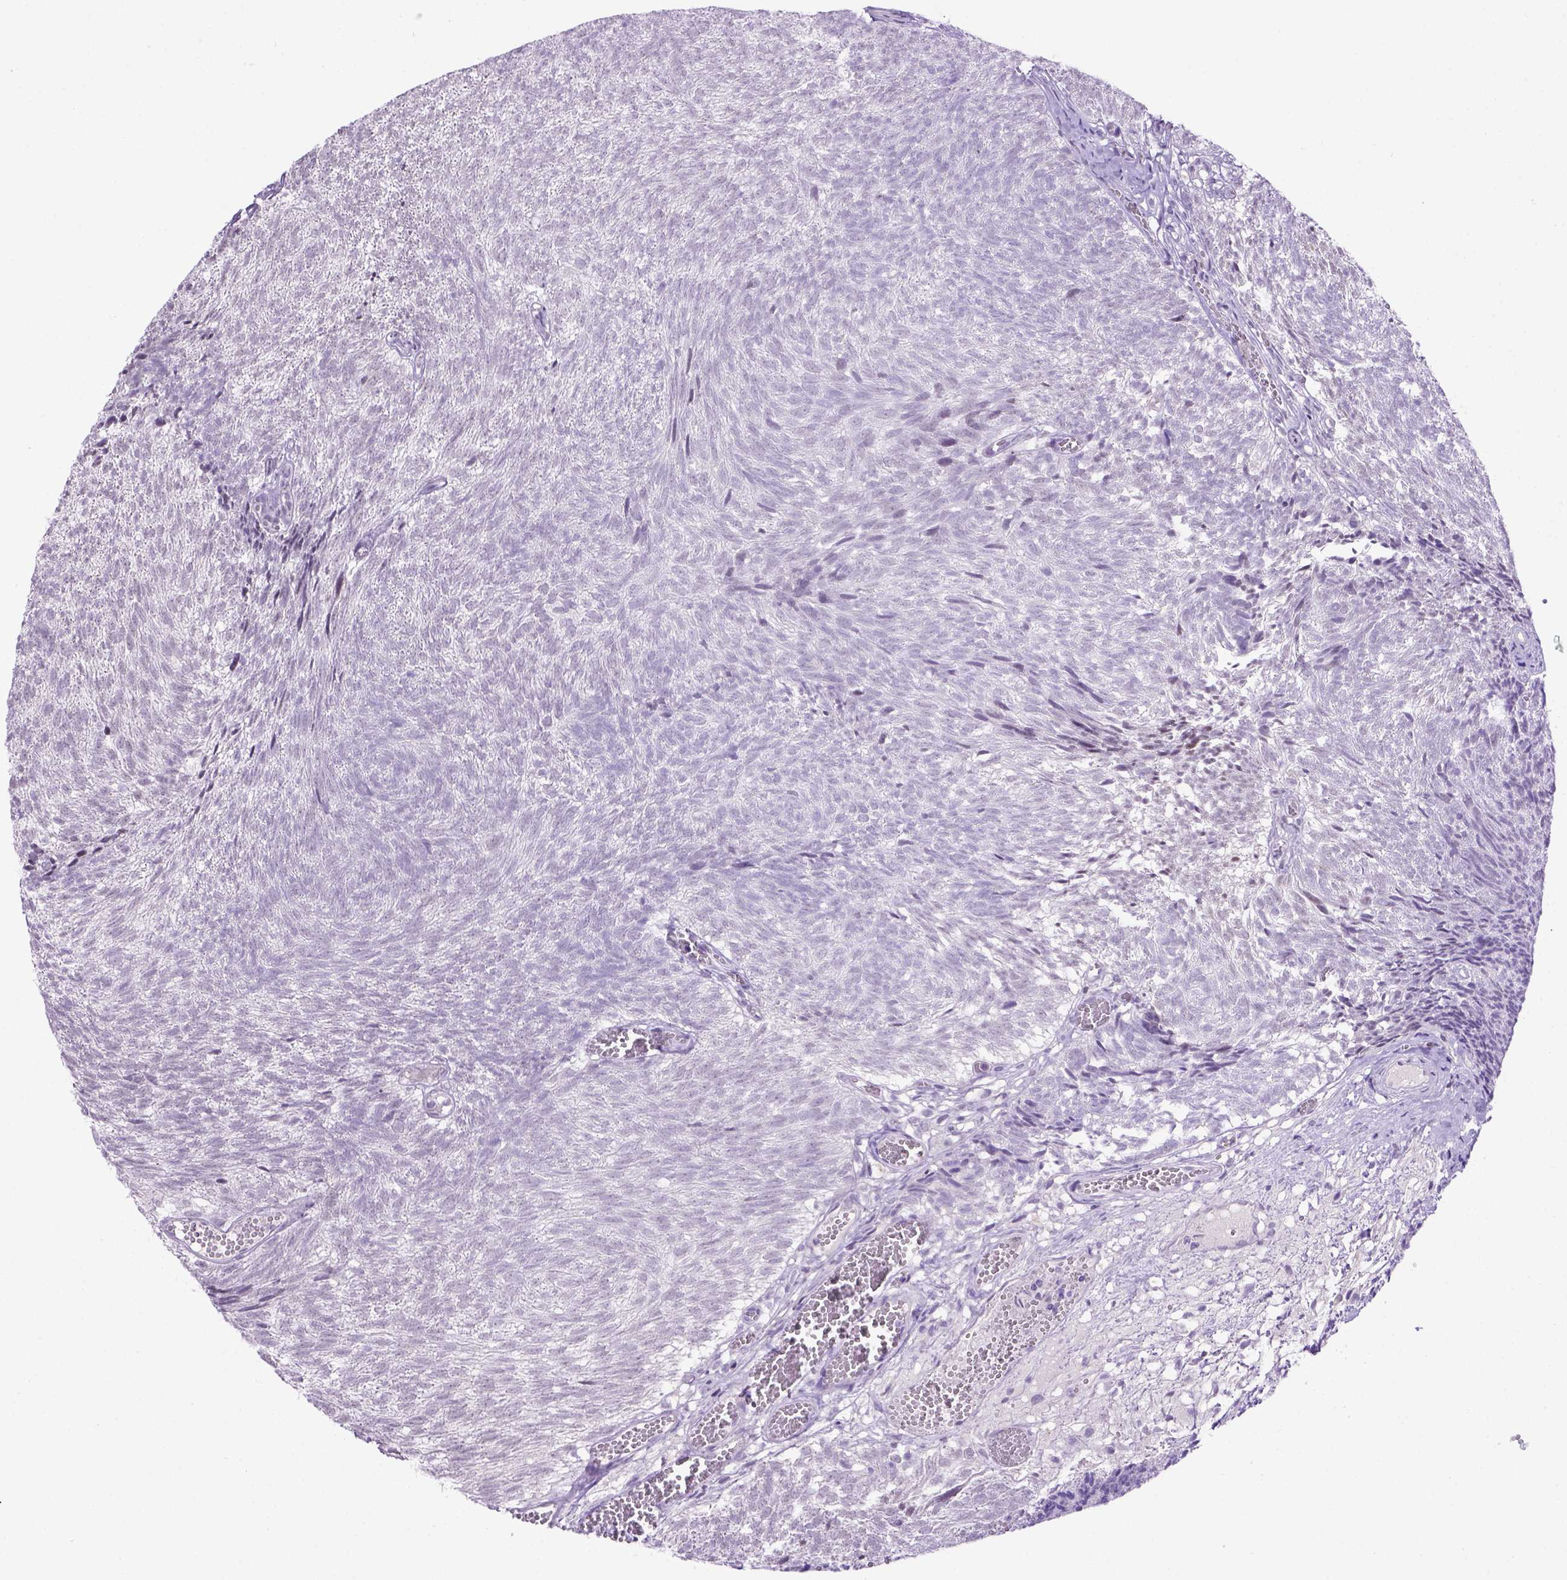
{"staining": {"intensity": "negative", "quantity": "none", "location": "none"}, "tissue": "urothelial cancer", "cell_type": "Tumor cells", "image_type": "cancer", "snomed": [{"axis": "morphology", "description": "Urothelial carcinoma, Low grade"}, {"axis": "topography", "description": "Urinary bladder"}], "caption": "A high-resolution photomicrograph shows immunohistochemistry staining of urothelial cancer, which shows no significant expression in tumor cells.", "gene": "TBPL1", "patient": {"sex": "male", "age": 77}}